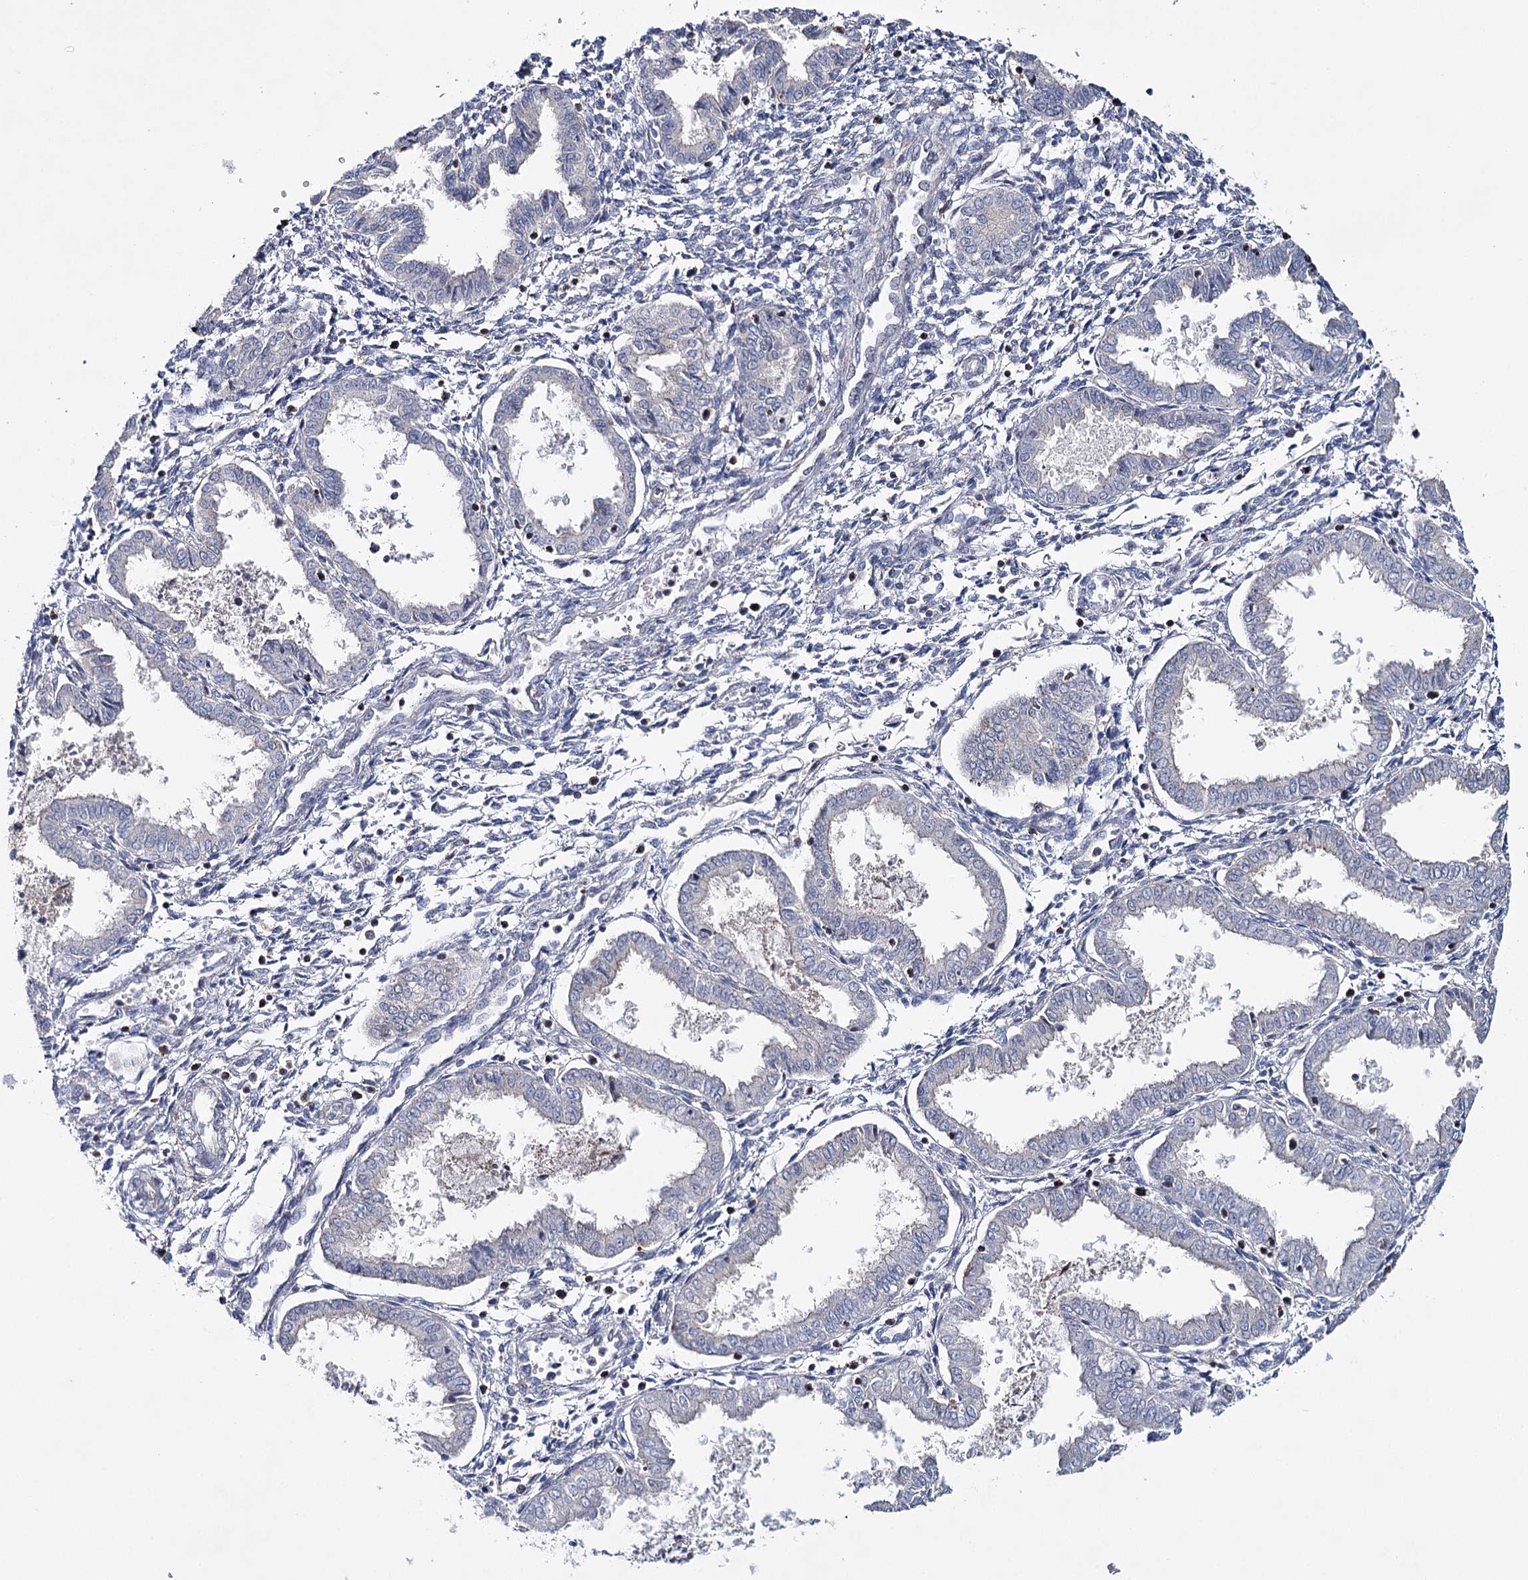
{"staining": {"intensity": "negative", "quantity": "none", "location": "none"}, "tissue": "endometrium", "cell_type": "Cells in endometrial stroma", "image_type": "normal", "snomed": [{"axis": "morphology", "description": "Normal tissue, NOS"}, {"axis": "topography", "description": "Endometrium"}], "caption": "Protein analysis of normal endometrium displays no significant staining in cells in endometrial stroma. The staining was performed using DAB to visualize the protein expression in brown, while the nuclei were stained in blue with hematoxylin (Magnification: 20x).", "gene": "ZC3H8", "patient": {"sex": "female", "age": 33}}